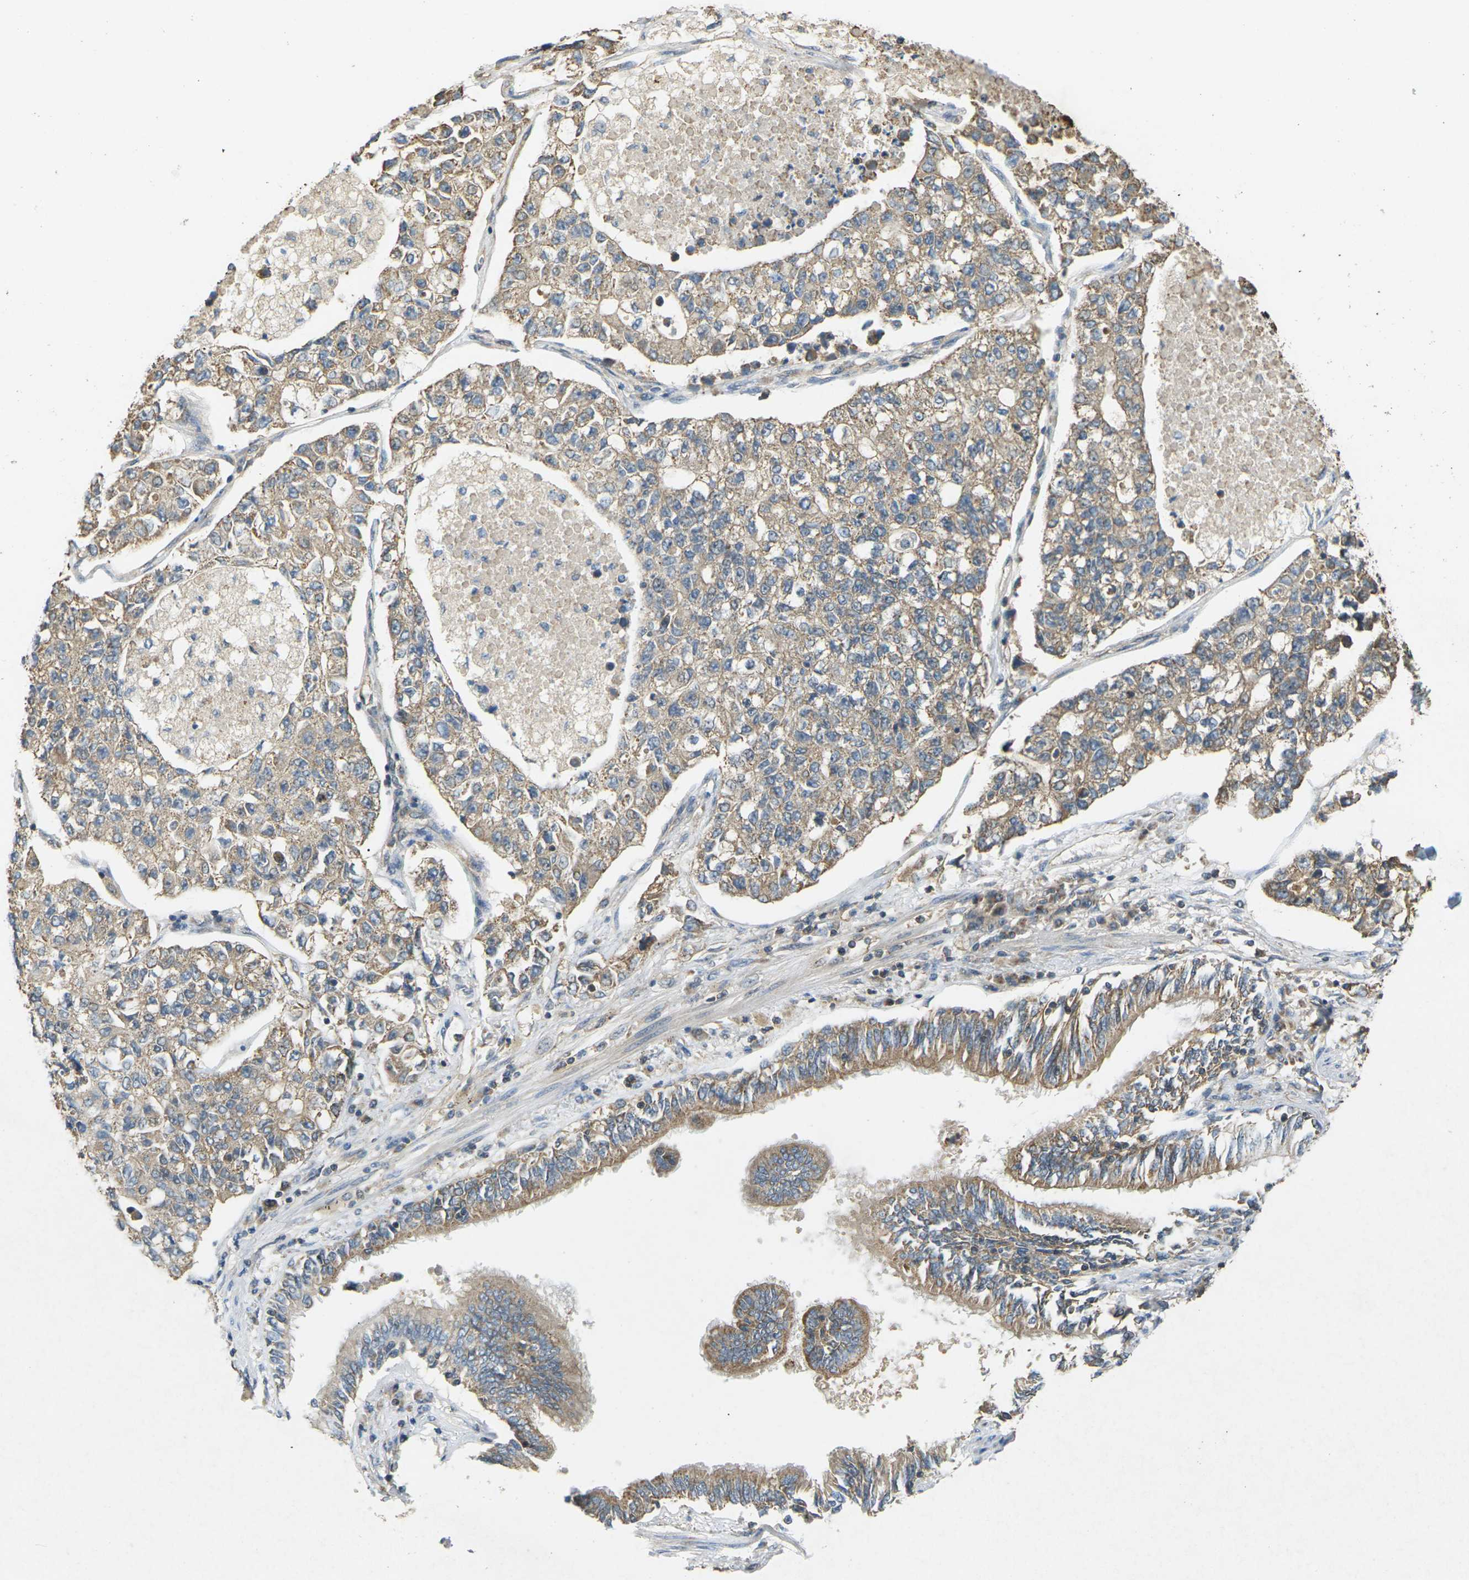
{"staining": {"intensity": "moderate", "quantity": ">75%", "location": "cytoplasmic/membranous"}, "tissue": "lung cancer", "cell_type": "Tumor cells", "image_type": "cancer", "snomed": [{"axis": "morphology", "description": "Adenocarcinoma, NOS"}, {"axis": "topography", "description": "Lung"}], "caption": "This histopathology image displays adenocarcinoma (lung) stained with IHC to label a protein in brown. The cytoplasmic/membranous of tumor cells show moderate positivity for the protein. Nuclei are counter-stained blue.", "gene": "KSR1", "patient": {"sex": "male", "age": 49}}